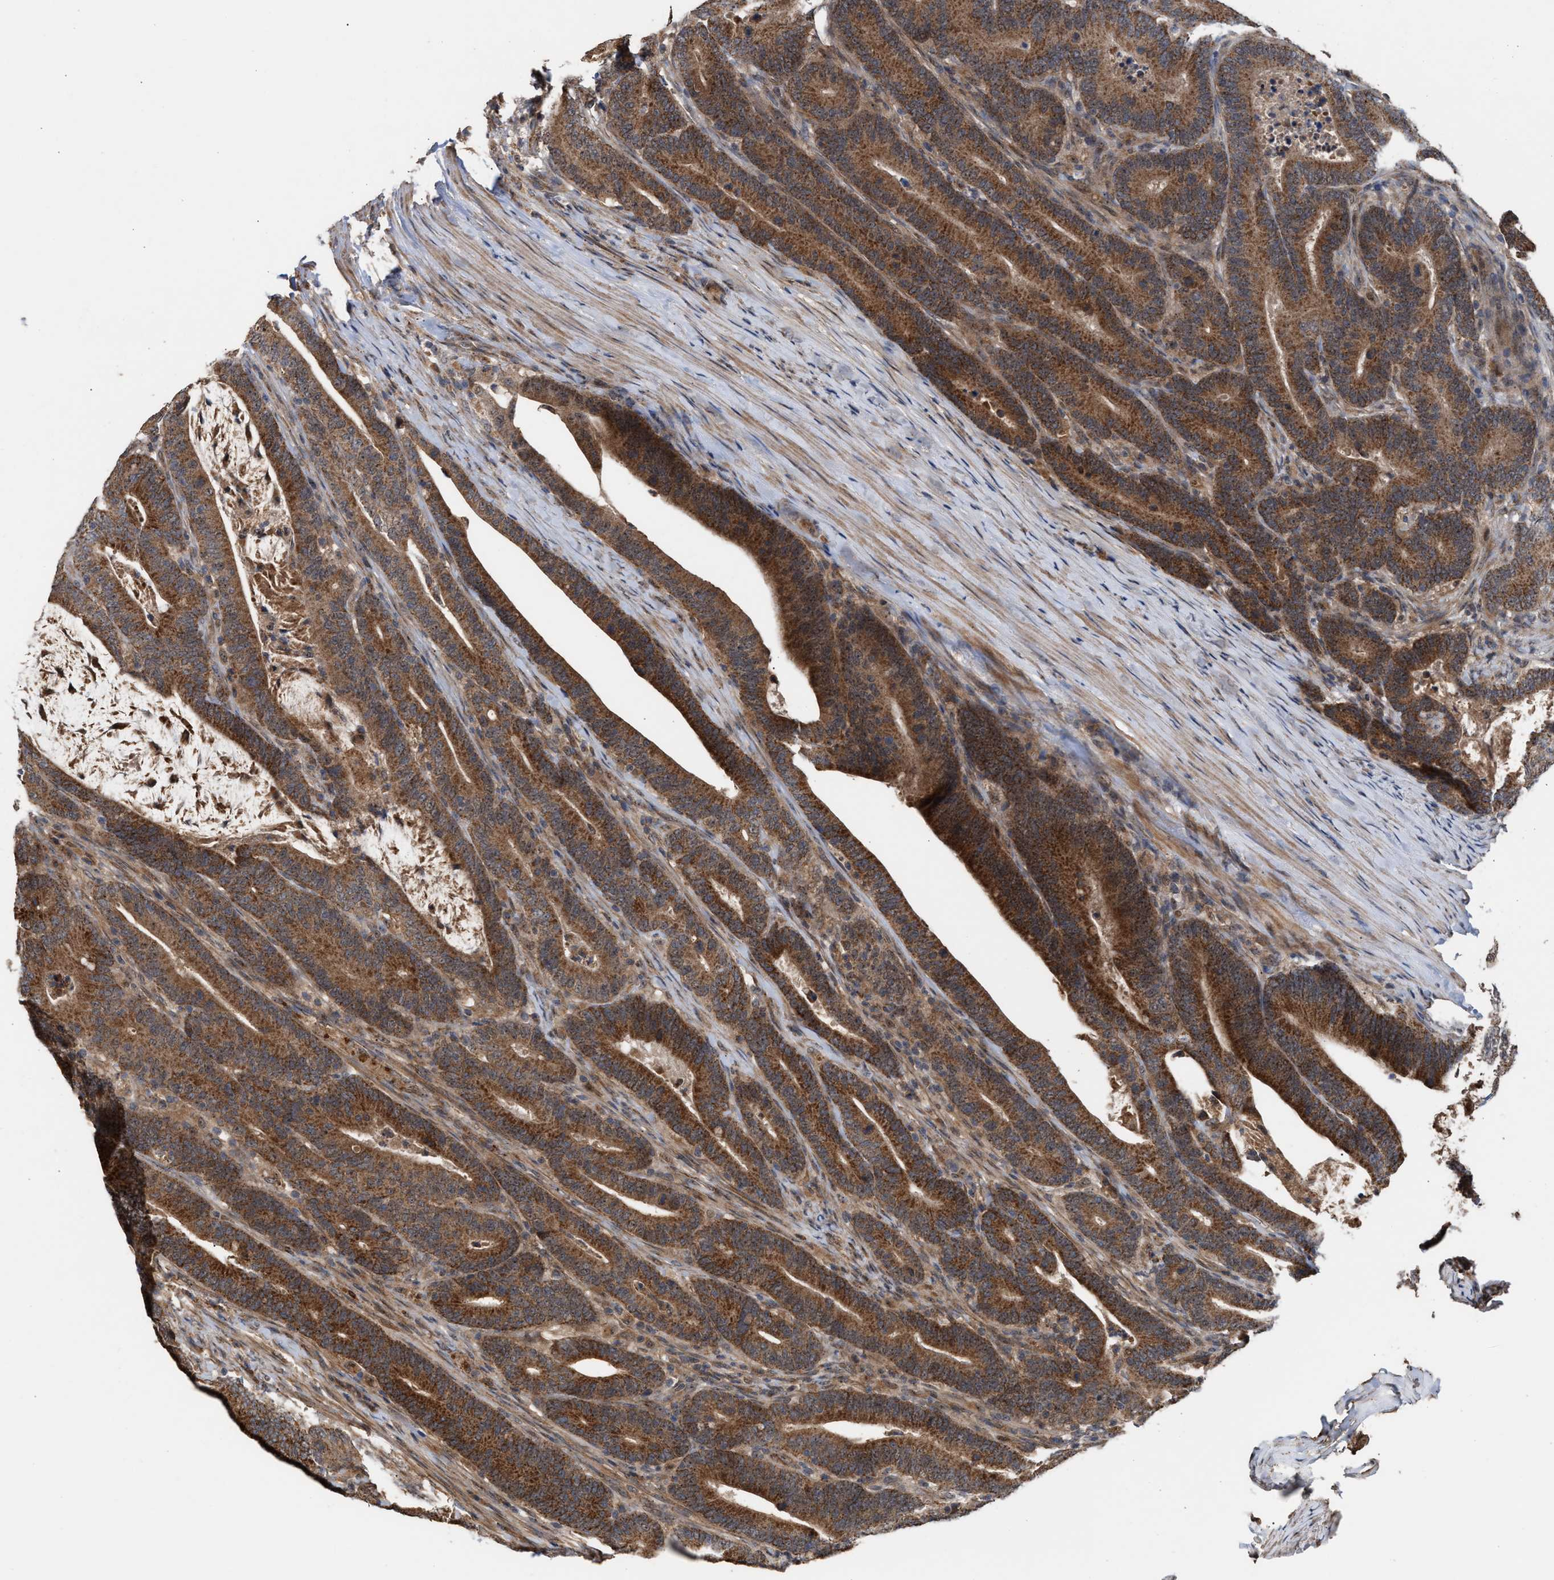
{"staining": {"intensity": "strong", "quantity": ">75%", "location": "cytoplasmic/membranous"}, "tissue": "colorectal cancer", "cell_type": "Tumor cells", "image_type": "cancer", "snomed": [{"axis": "morphology", "description": "Adenocarcinoma, NOS"}, {"axis": "topography", "description": "Colon"}], "caption": "The image exhibits staining of adenocarcinoma (colorectal), revealing strong cytoplasmic/membranous protein expression (brown color) within tumor cells. Ihc stains the protein of interest in brown and the nuclei are stained blue.", "gene": "EXOSC2", "patient": {"sex": "female", "age": 66}}